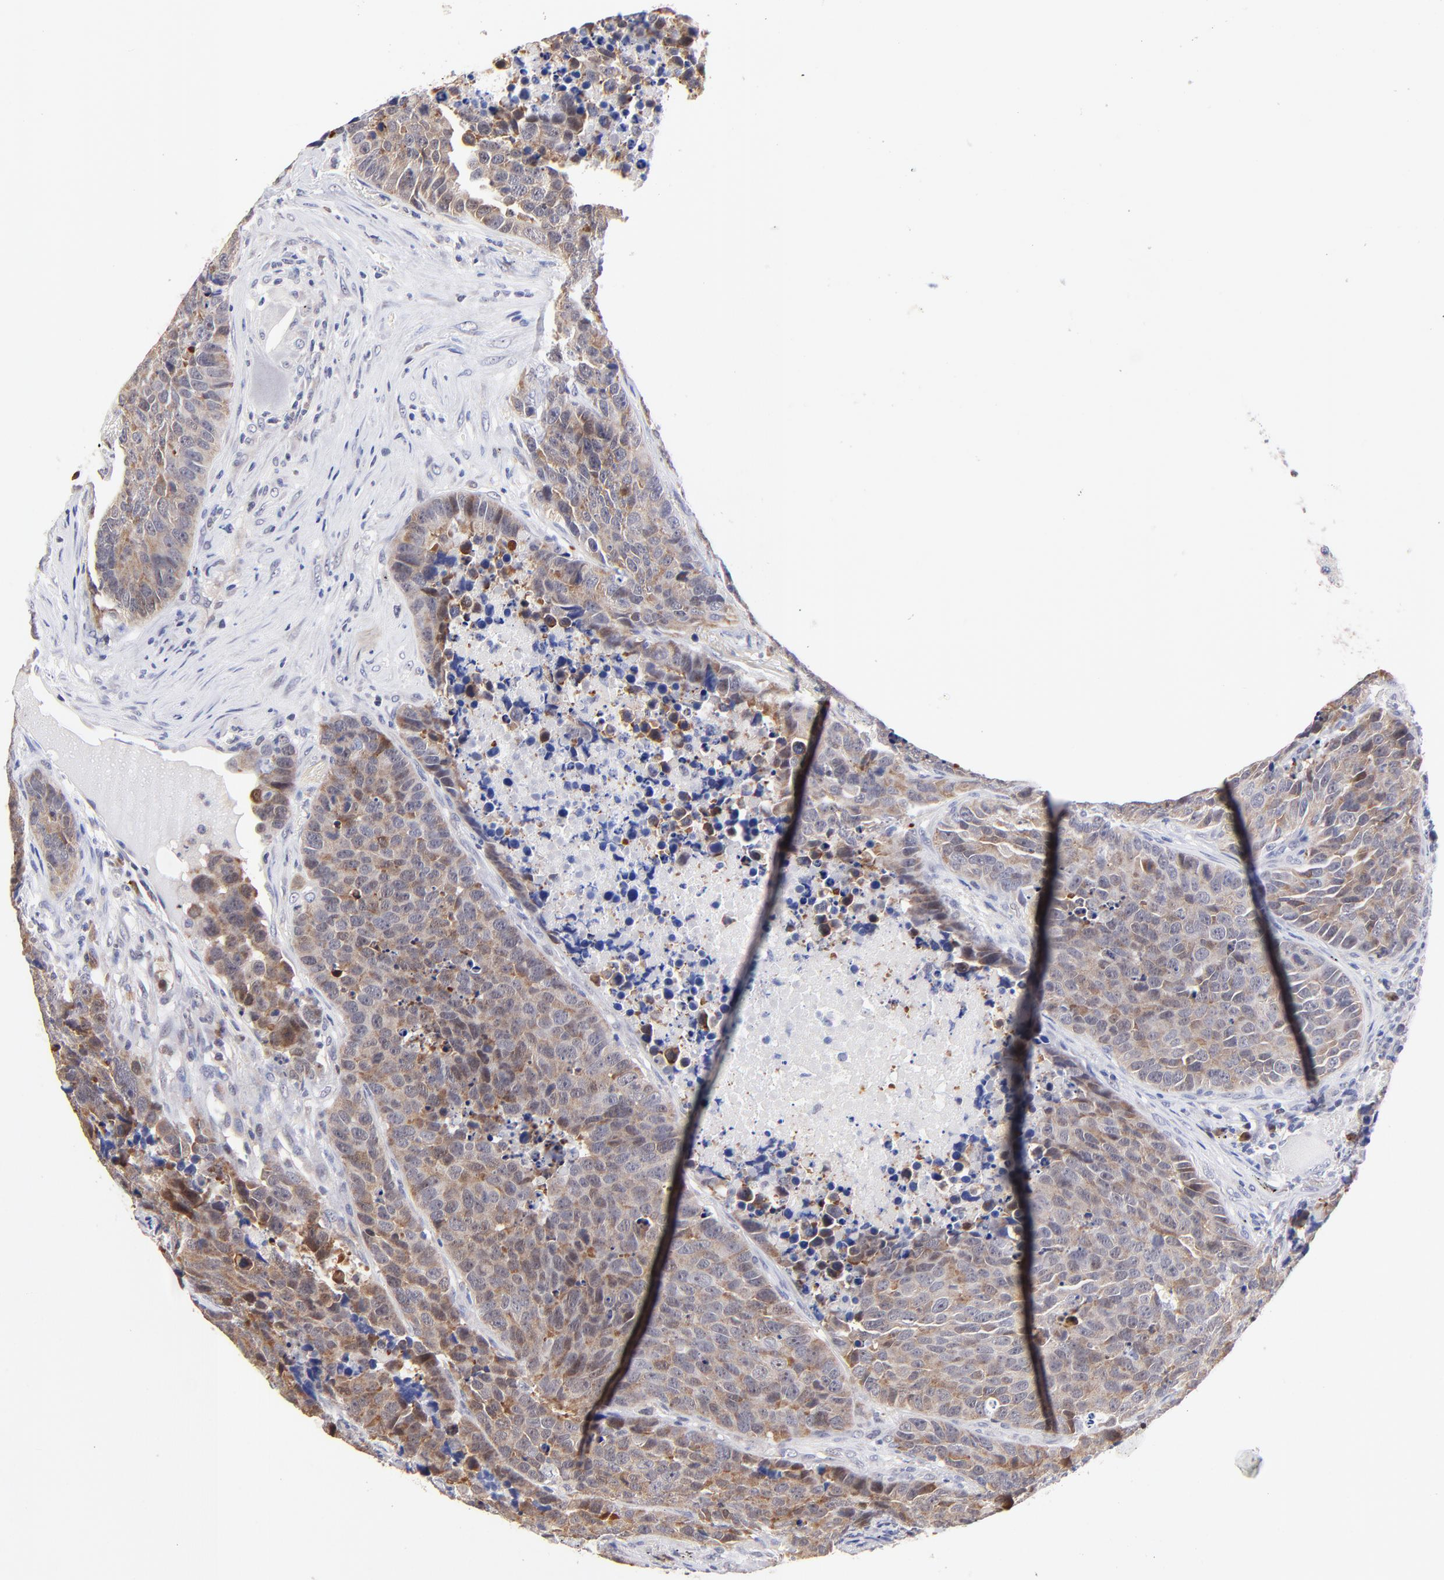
{"staining": {"intensity": "moderate", "quantity": "25%-75%", "location": "cytoplasmic/membranous"}, "tissue": "carcinoid", "cell_type": "Tumor cells", "image_type": "cancer", "snomed": [{"axis": "morphology", "description": "Carcinoid, malignant, NOS"}, {"axis": "topography", "description": "Lung"}], "caption": "IHC histopathology image of neoplastic tissue: carcinoid stained using immunohistochemistry (IHC) exhibits medium levels of moderate protein expression localized specifically in the cytoplasmic/membranous of tumor cells, appearing as a cytoplasmic/membranous brown color.", "gene": "ZNF155", "patient": {"sex": "male", "age": 60}}